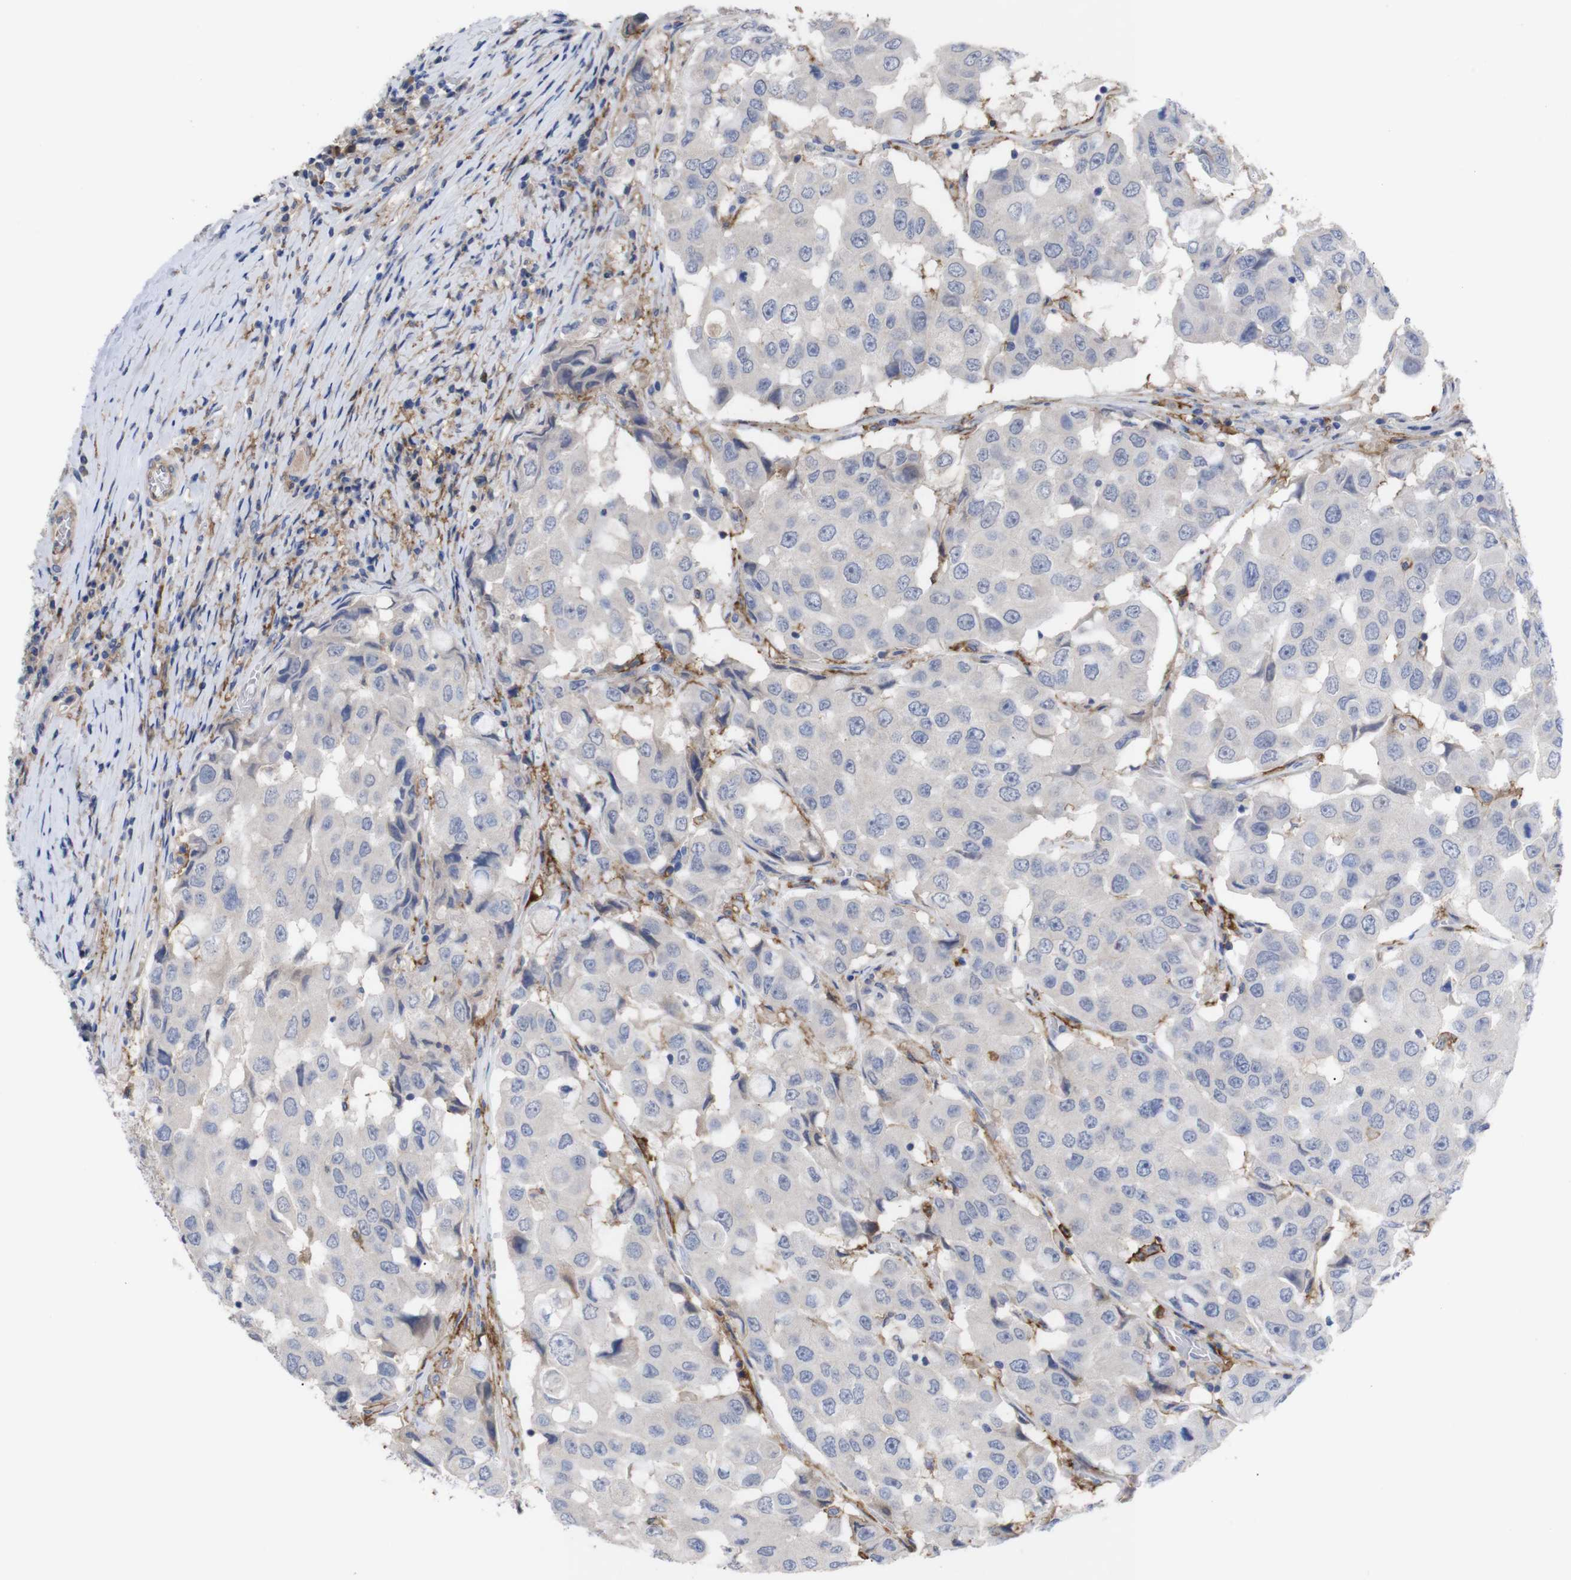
{"staining": {"intensity": "weak", "quantity": "<25%", "location": "cytoplasmic/membranous"}, "tissue": "breast cancer", "cell_type": "Tumor cells", "image_type": "cancer", "snomed": [{"axis": "morphology", "description": "Duct carcinoma"}, {"axis": "topography", "description": "Breast"}], "caption": "This image is of breast cancer (intraductal carcinoma) stained with immunohistochemistry (IHC) to label a protein in brown with the nuclei are counter-stained blue. There is no staining in tumor cells.", "gene": "C5AR1", "patient": {"sex": "female", "age": 27}}